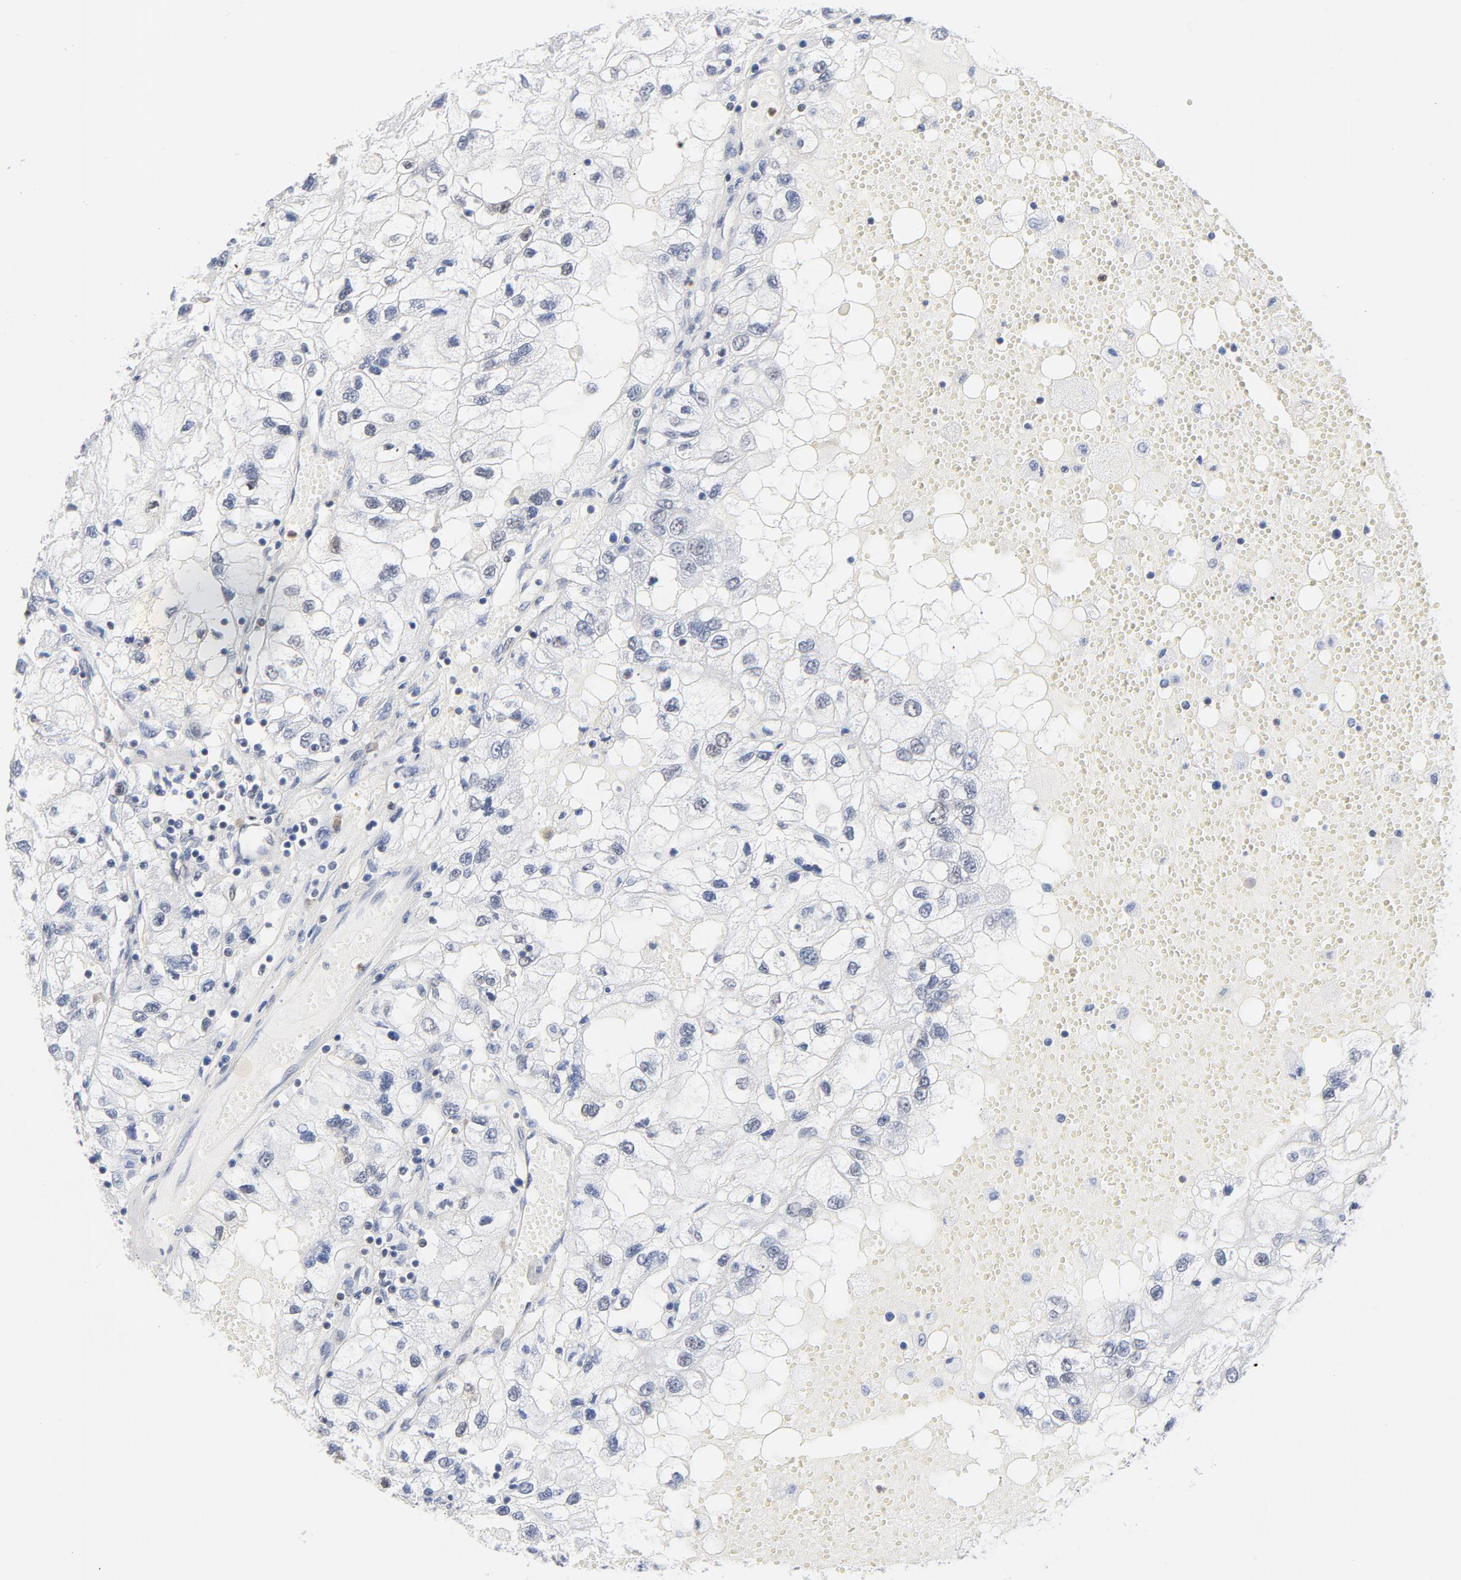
{"staining": {"intensity": "negative", "quantity": "none", "location": "none"}, "tissue": "renal cancer", "cell_type": "Tumor cells", "image_type": "cancer", "snomed": [{"axis": "morphology", "description": "Normal tissue, NOS"}, {"axis": "morphology", "description": "Adenocarcinoma, NOS"}, {"axis": "topography", "description": "Kidney"}], "caption": "Immunohistochemistry (IHC) photomicrograph of human renal cancer (adenocarcinoma) stained for a protein (brown), which exhibits no expression in tumor cells. (DAB immunohistochemistry (IHC), high magnification).", "gene": "CDKN1B", "patient": {"sex": "male", "age": 71}}